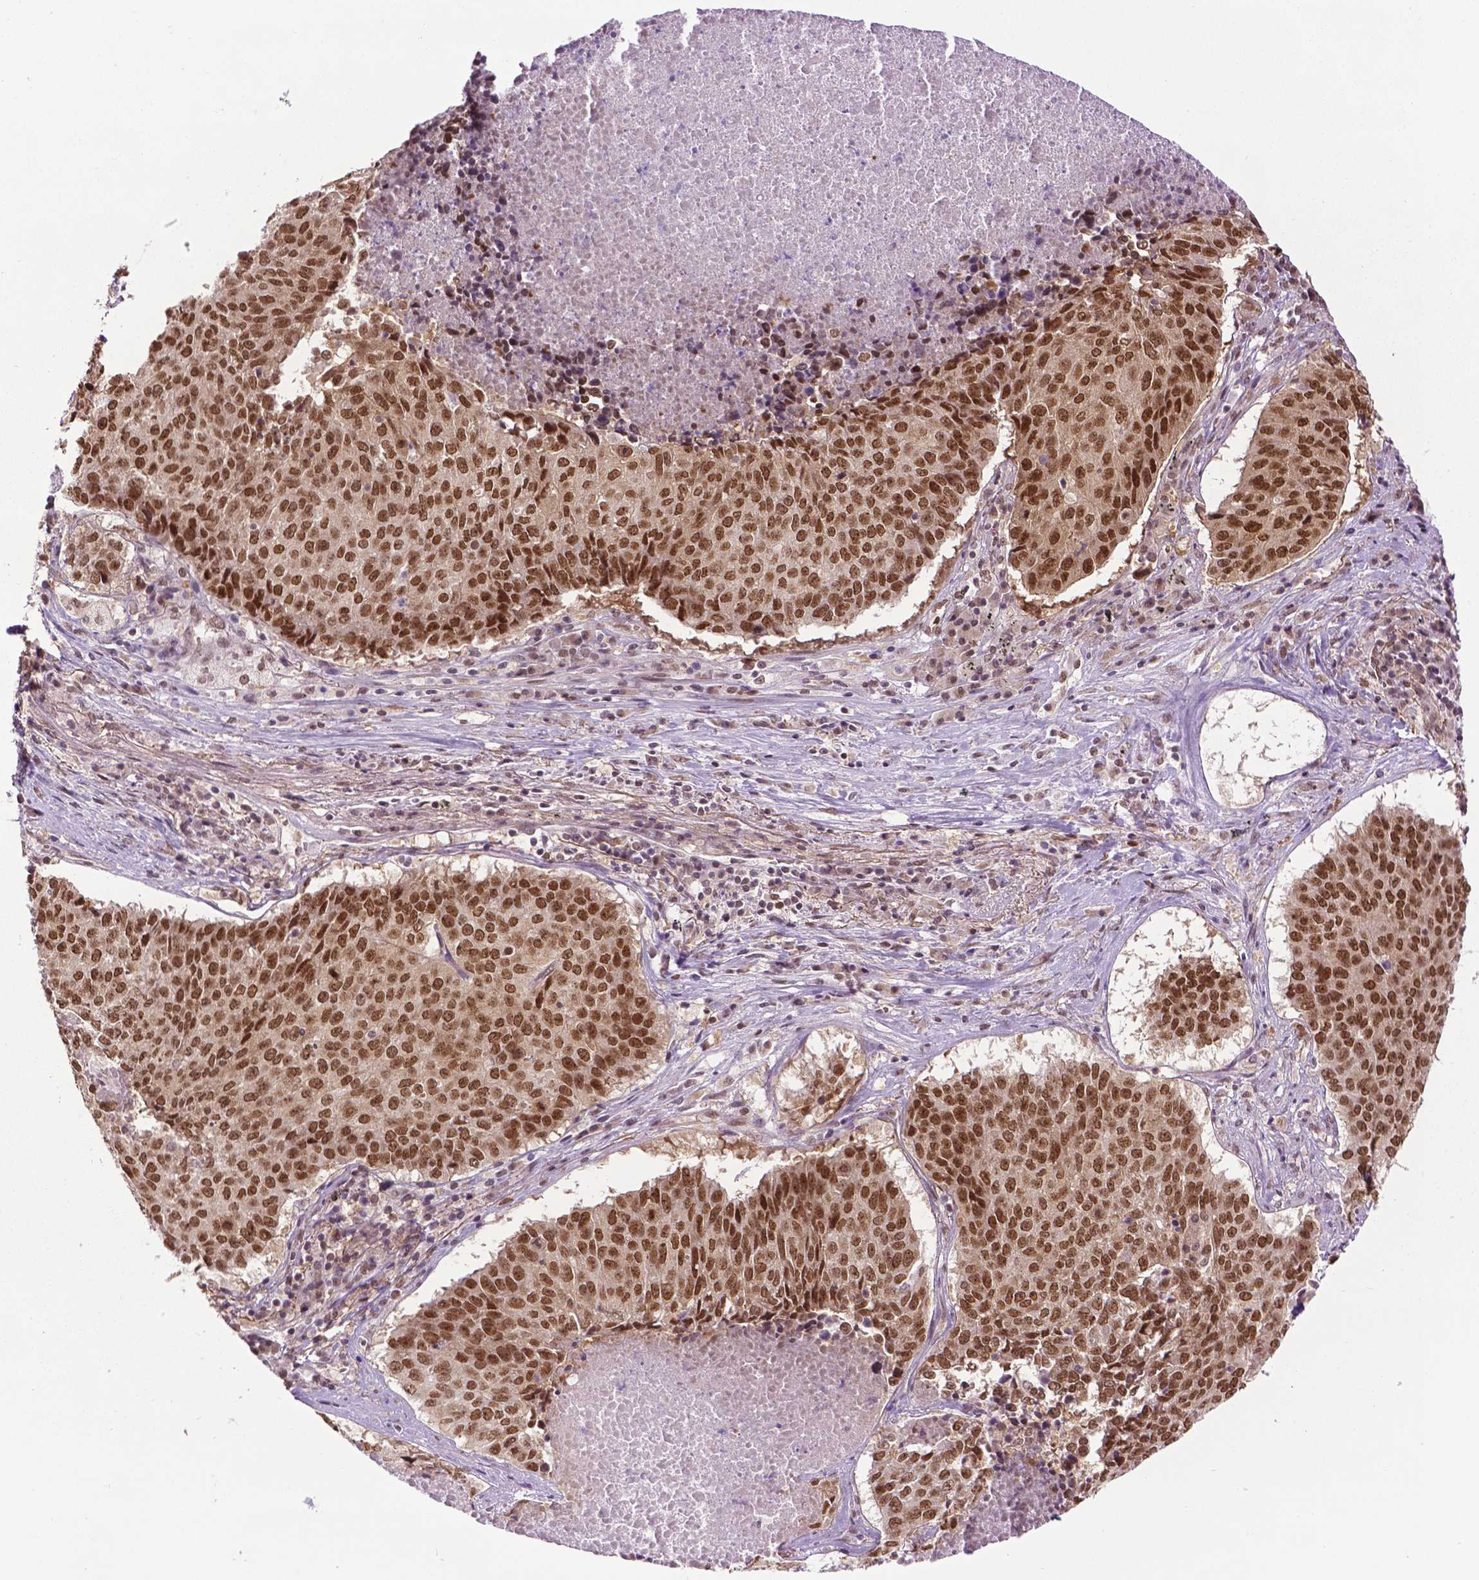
{"staining": {"intensity": "strong", "quantity": ">75%", "location": "nuclear"}, "tissue": "lung cancer", "cell_type": "Tumor cells", "image_type": "cancer", "snomed": [{"axis": "morphology", "description": "Normal tissue, NOS"}, {"axis": "morphology", "description": "Squamous cell carcinoma, NOS"}, {"axis": "topography", "description": "Bronchus"}, {"axis": "topography", "description": "Lung"}], "caption": "The immunohistochemical stain labels strong nuclear staining in tumor cells of lung cancer tissue.", "gene": "UBQLN4", "patient": {"sex": "male", "age": 64}}